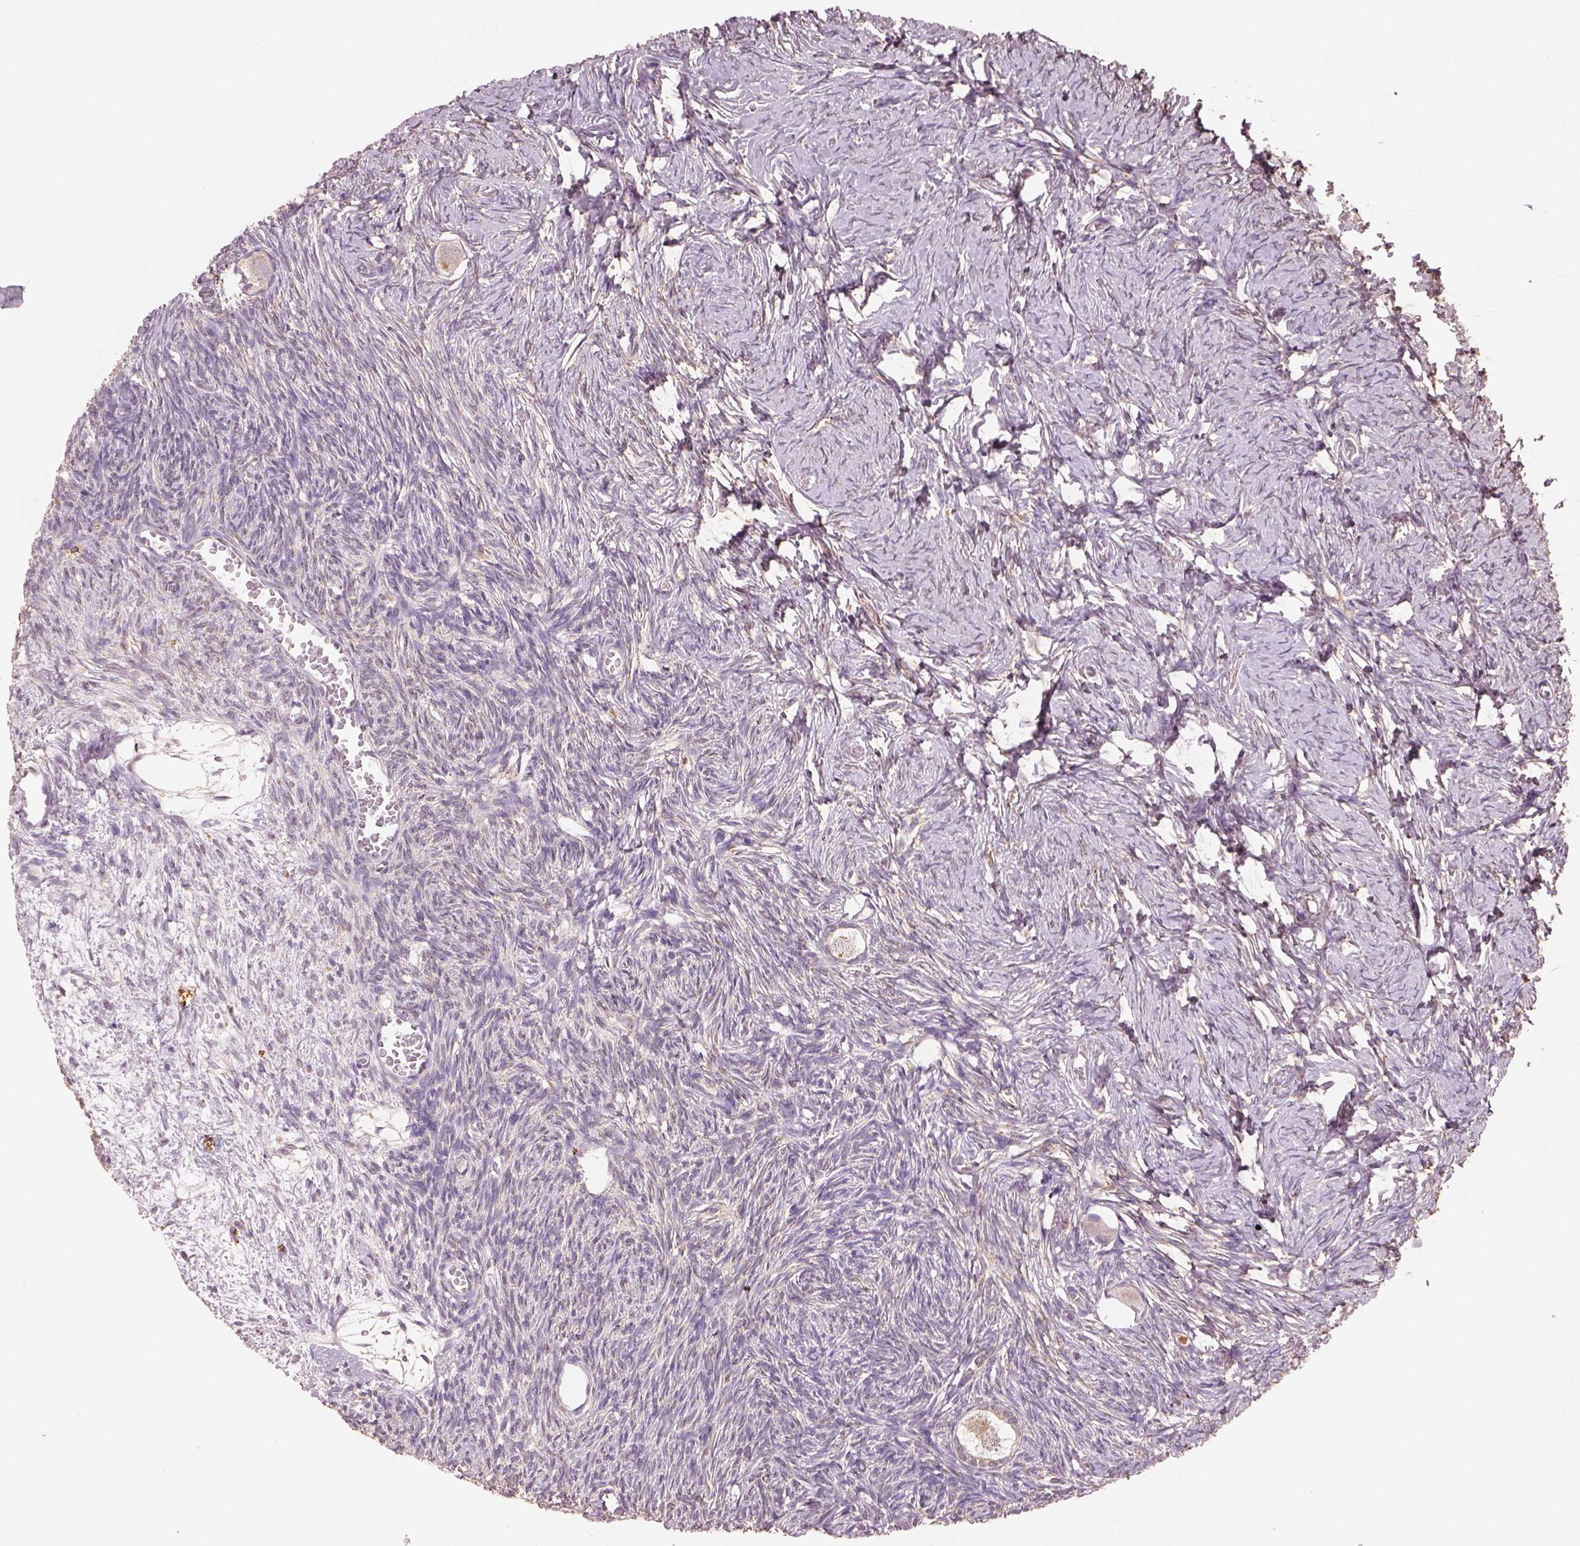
{"staining": {"intensity": "weak", "quantity": ">75%", "location": "cytoplasmic/membranous"}, "tissue": "ovary", "cell_type": "Follicle cells", "image_type": "normal", "snomed": [{"axis": "morphology", "description": "Normal tissue, NOS"}, {"axis": "topography", "description": "Ovary"}], "caption": "Immunohistochemical staining of unremarkable ovary displays weak cytoplasmic/membranous protein staining in about >75% of follicle cells. Using DAB (3,3'-diaminobenzidine) (brown) and hematoxylin (blue) stains, captured at high magnification using brightfield microscopy.", "gene": "AP2B1", "patient": {"sex": "female", "age": 27}}